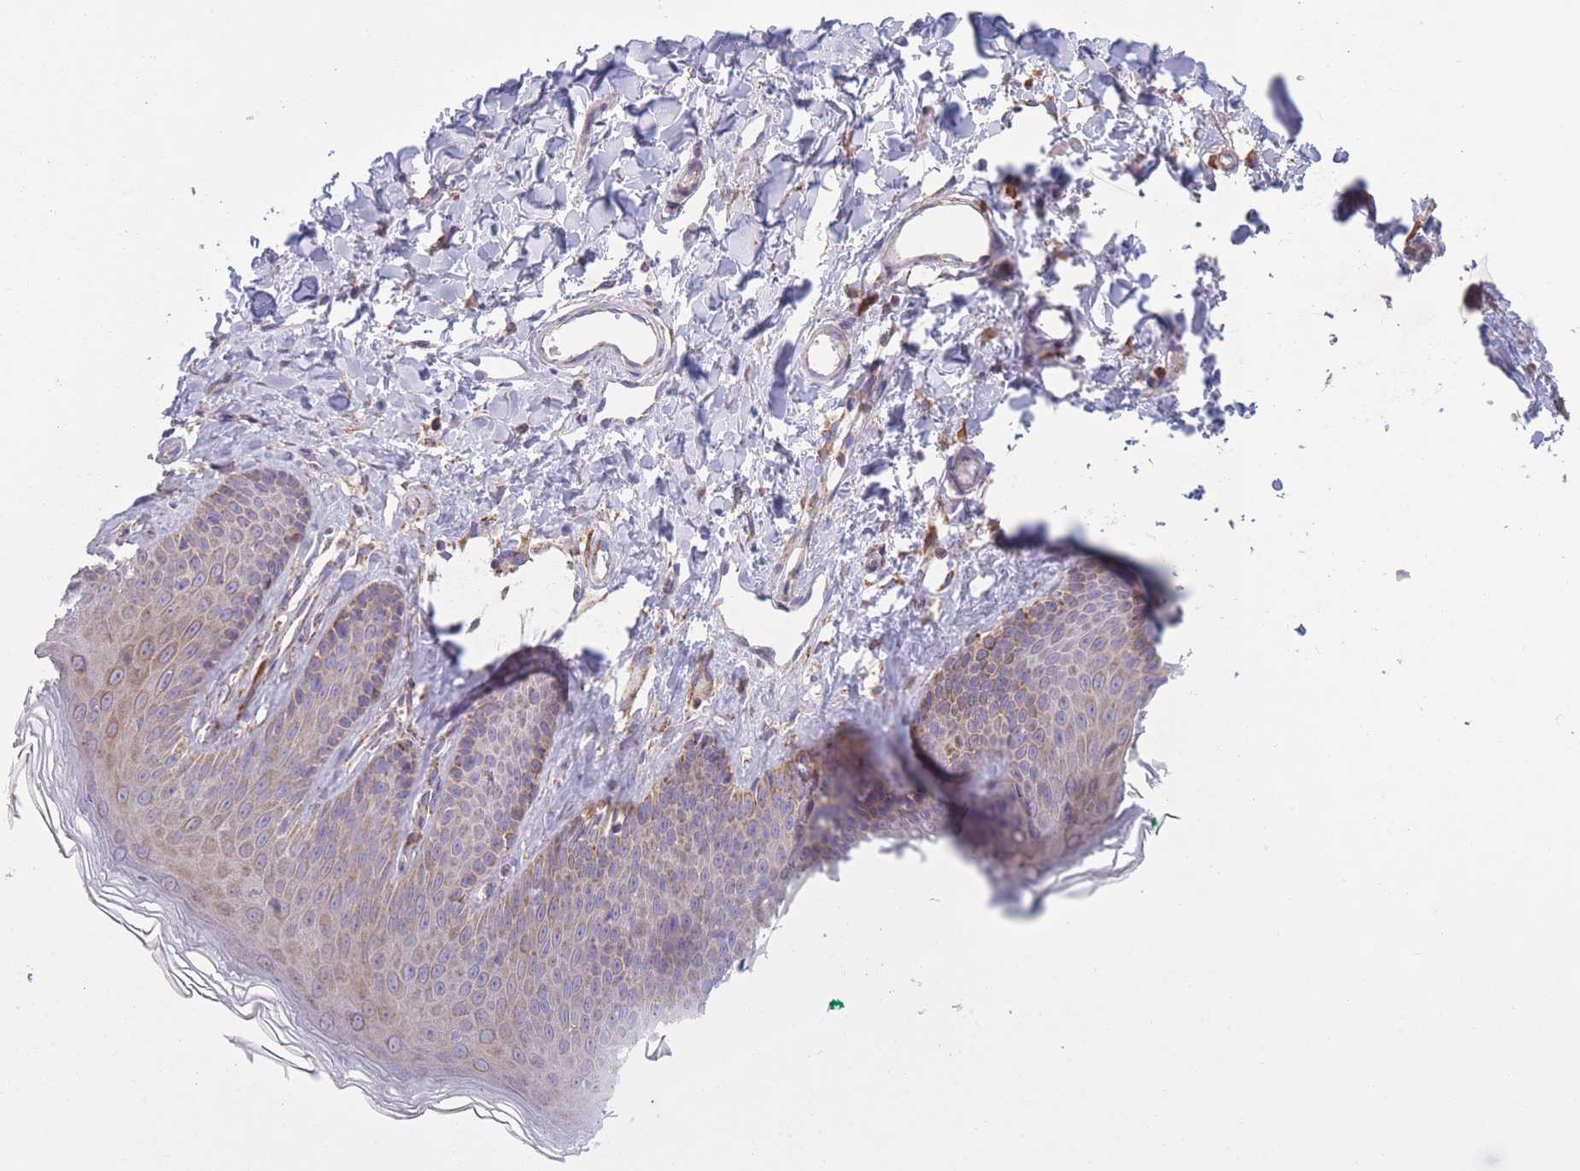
{"staining": {"intensity": "weak", "quantity": "<25%", "location": "cytoplasmic/membranous"}, "tissue": "skin", "cell_type": "Epidermal cells", "image_type": "normal", "snomed": [{"axis": "morphology", "description": "Normal tissue, NOS"}, {"axis": "morphology", "description": "Squamous cell carcinoma, NOS"}, {"axis": "topography", "description": "Vulva"}], "caption": "This is an immunohistochemistry histopathology image of benign human skin. There is no staining in epidermal cells.", "gene": "PDHA1", "patient": {"sex": "female", "age": 85}}